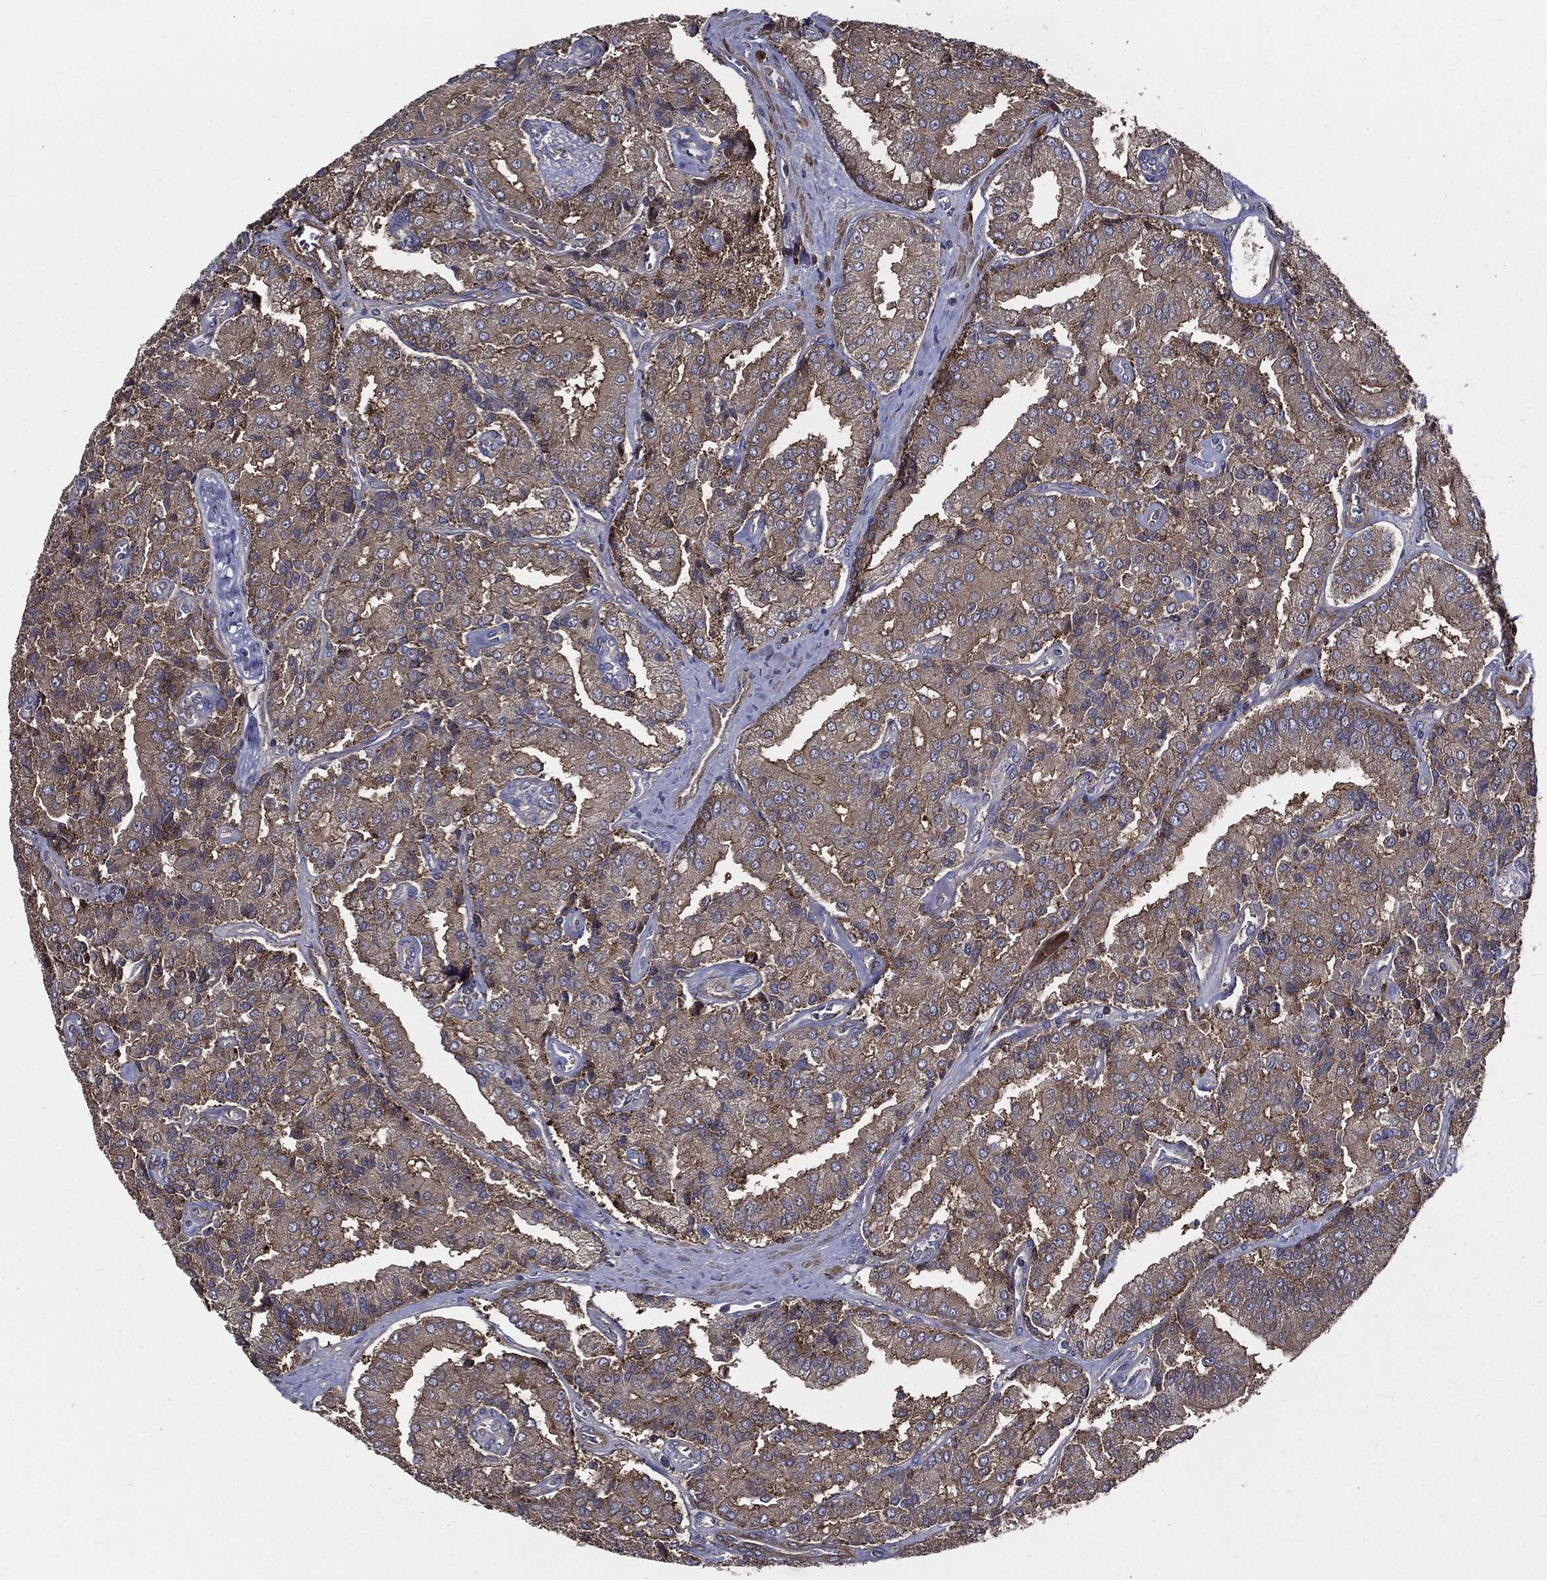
{"staining": {"intensity": "moderate", "quantity": ">75%", "location": "cytoplasmic/membranous"}, "tissue": "prostate cancer", "cell_type": "Tumor cells", "image_type": "cancer", "snomed": [{"axis": "morphology", "description": "Adenocarcinoma, NOS"}, {"axis": "topography", "description": "Prostate and seminal vesicle, NOS"}, {"axis": "topography", "description": "Prostate"}], "caption": "A brown stain shows moderate cytoplasmic/membranous staining of a protein in human prostate cancer (adenocarcinoma) tumor cells.", "gene": "PDCD6IP", "patient": {"sex": "male", "age": 67}}